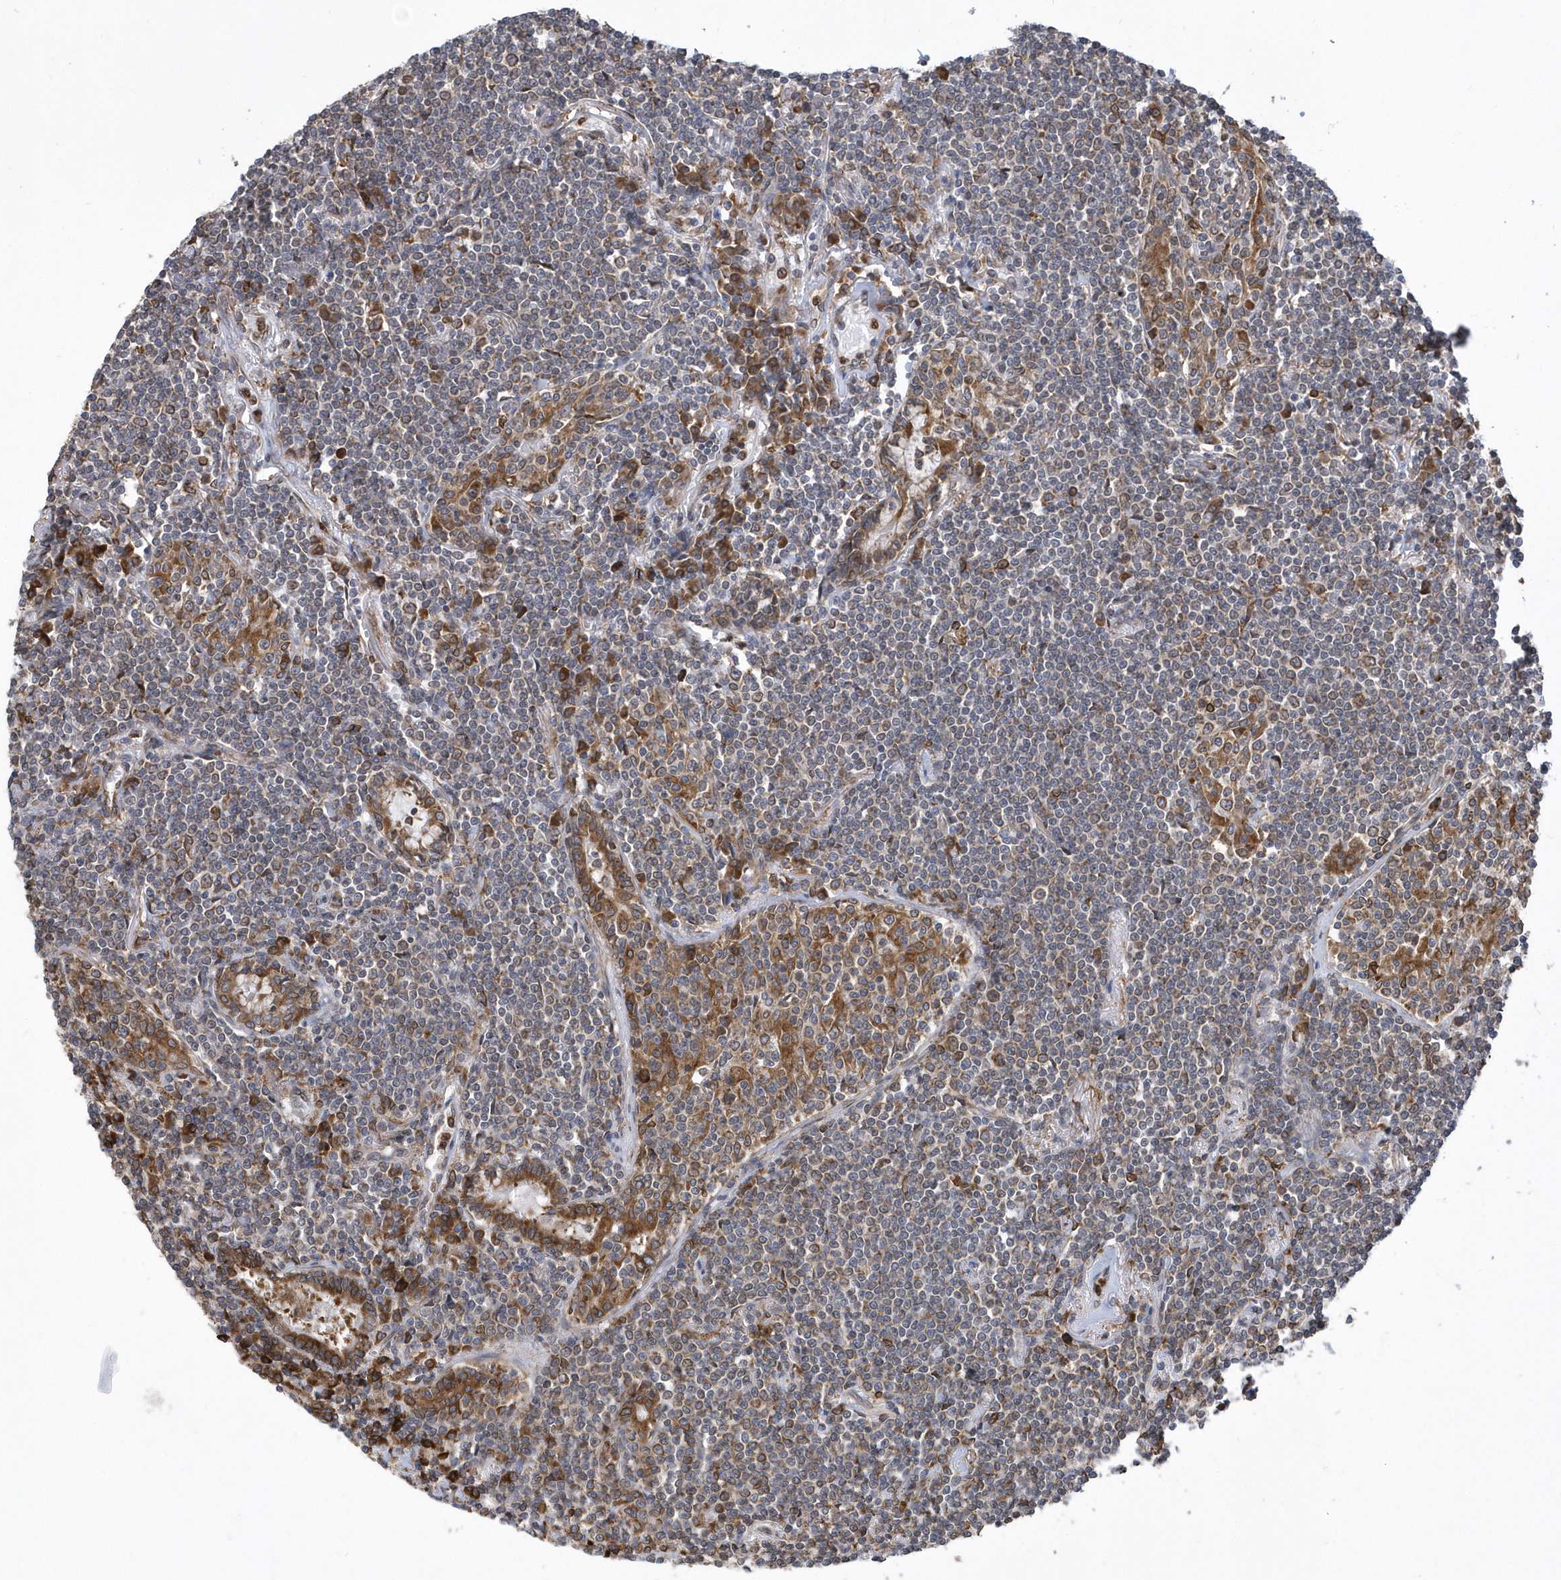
{"staining": {"intensity": "moderate", "quantity": "<25%", "location": "cytoplasmic/membranous"}, "tissue": "lymphoma", "cell_type": "Tumor cells", "image_type": "cancer", "snomed": [{"axis": "morphology", "description": "Malignant lymphoma, non-Hodgkin's type, Low grade"}, {"axis": "topography", "description": "Lung"}], "caption": "Human malignant lymphoma, non-Hodgkin's type (low-grade) stained with a protein marker shows moderate staining in tumor cells.", "gene": "VAMP7", "patient": {"sex": "female", "age": 71}}